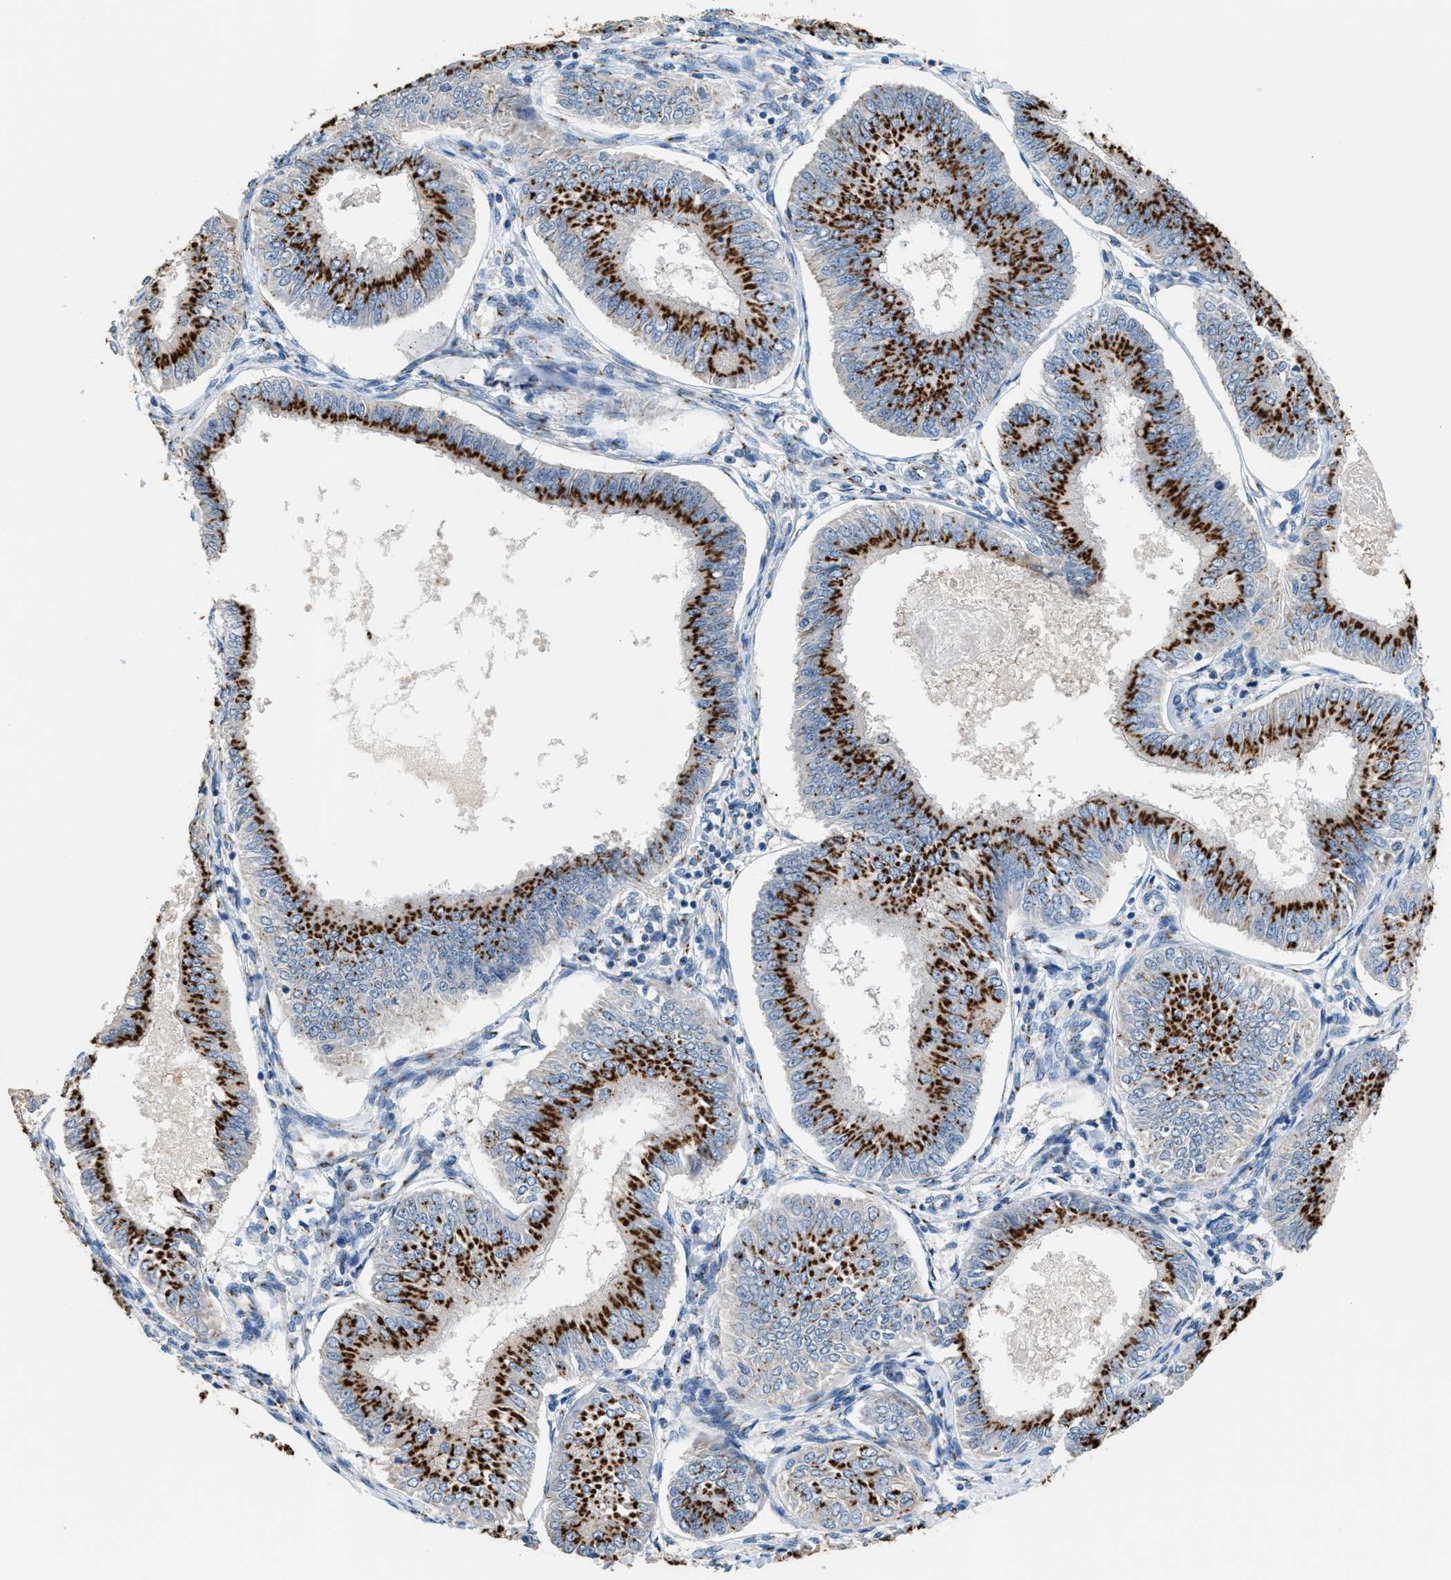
{"staining": {"intensity": "strong", "quantity": ">75%", "location": "cytoplasmic/membranous"}, "tissue": "endometrial cancer", "cell_type": "Tumor cells", "image_type": "cancer", "snomed": [{"axis": "morphology", "description": "Adenocarcinoma, NOS"}, {"axis": "topography", "description": "Endometrium"}], "caption": "An image showing strong cytoplasmic/membranous expression in approximately >75% of tumor cells in endometrial cancer (adenocarcinoma), as visualized by brown immunohistochemical staining.", "gene": "GOLM1", "patient": {"sex": "female", "age": 58}}